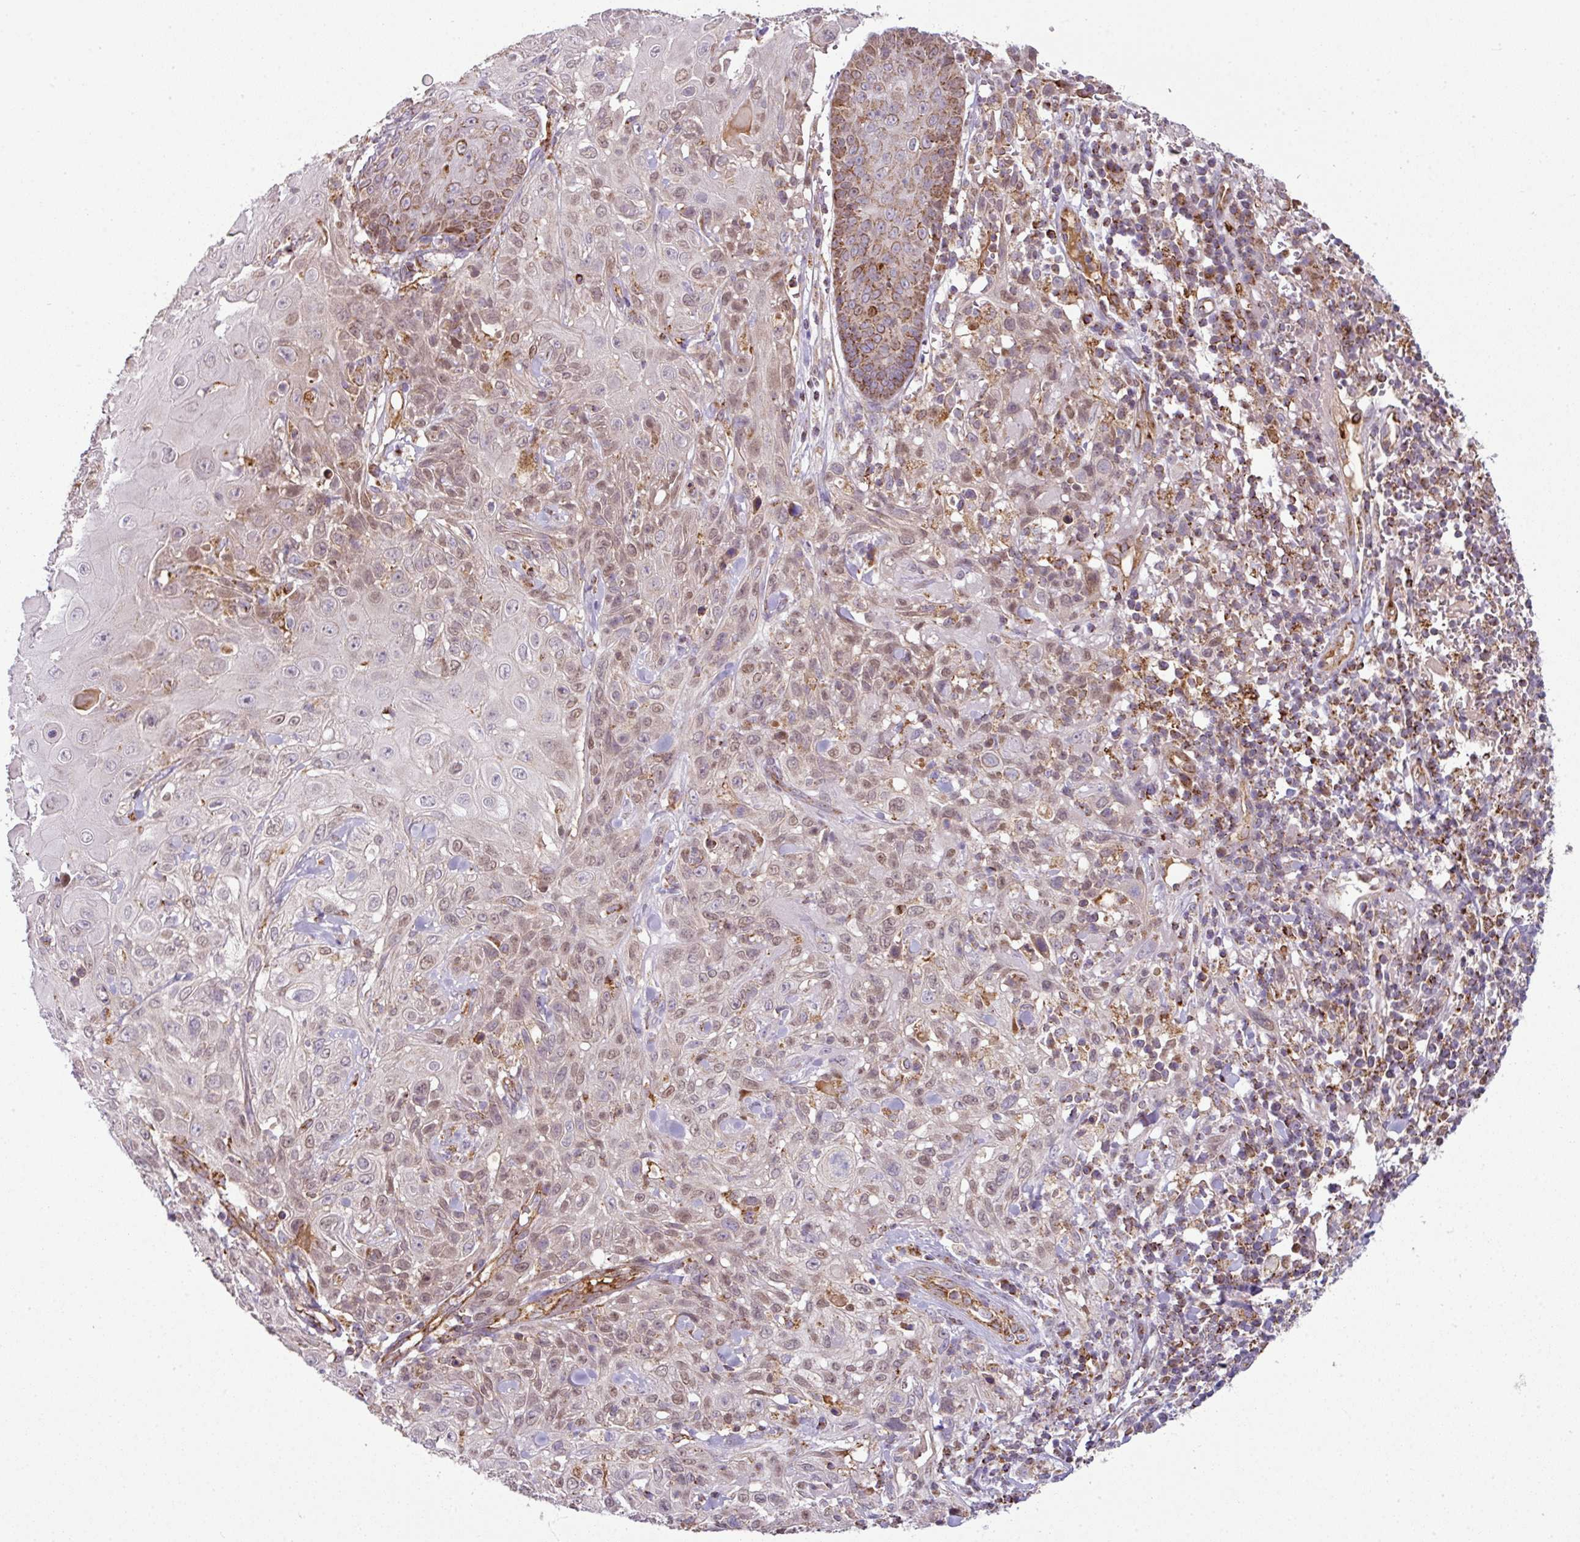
{"staining": {"intensity": "moderate", "quantity": "25%-75%", "location": "cytoplasmic/membranous,nuclear"}, "tissue": "skin cancer", "cell_type": "Tumor cells", "image_type": "cancer", "snomed": [{"axis": "morphology", "description": "Normal tissue, NOS"}, {"axis": "morphology", "description": "Squamous cell carcinoma, NOS"}, {"axis": "topography", "description": "Skin"}, {"axis": "topography", "description": "Cartilage tissue"}], "caption": "This is an image of immunohistochemistry staining of squamous cell carcinoma (skin), which shows moderate positivity in the cytoplasmic/membranous and nuclear of tumor cells.", "gene": "PRELID3B", "patient": {"sex": "female", "age": 79}}